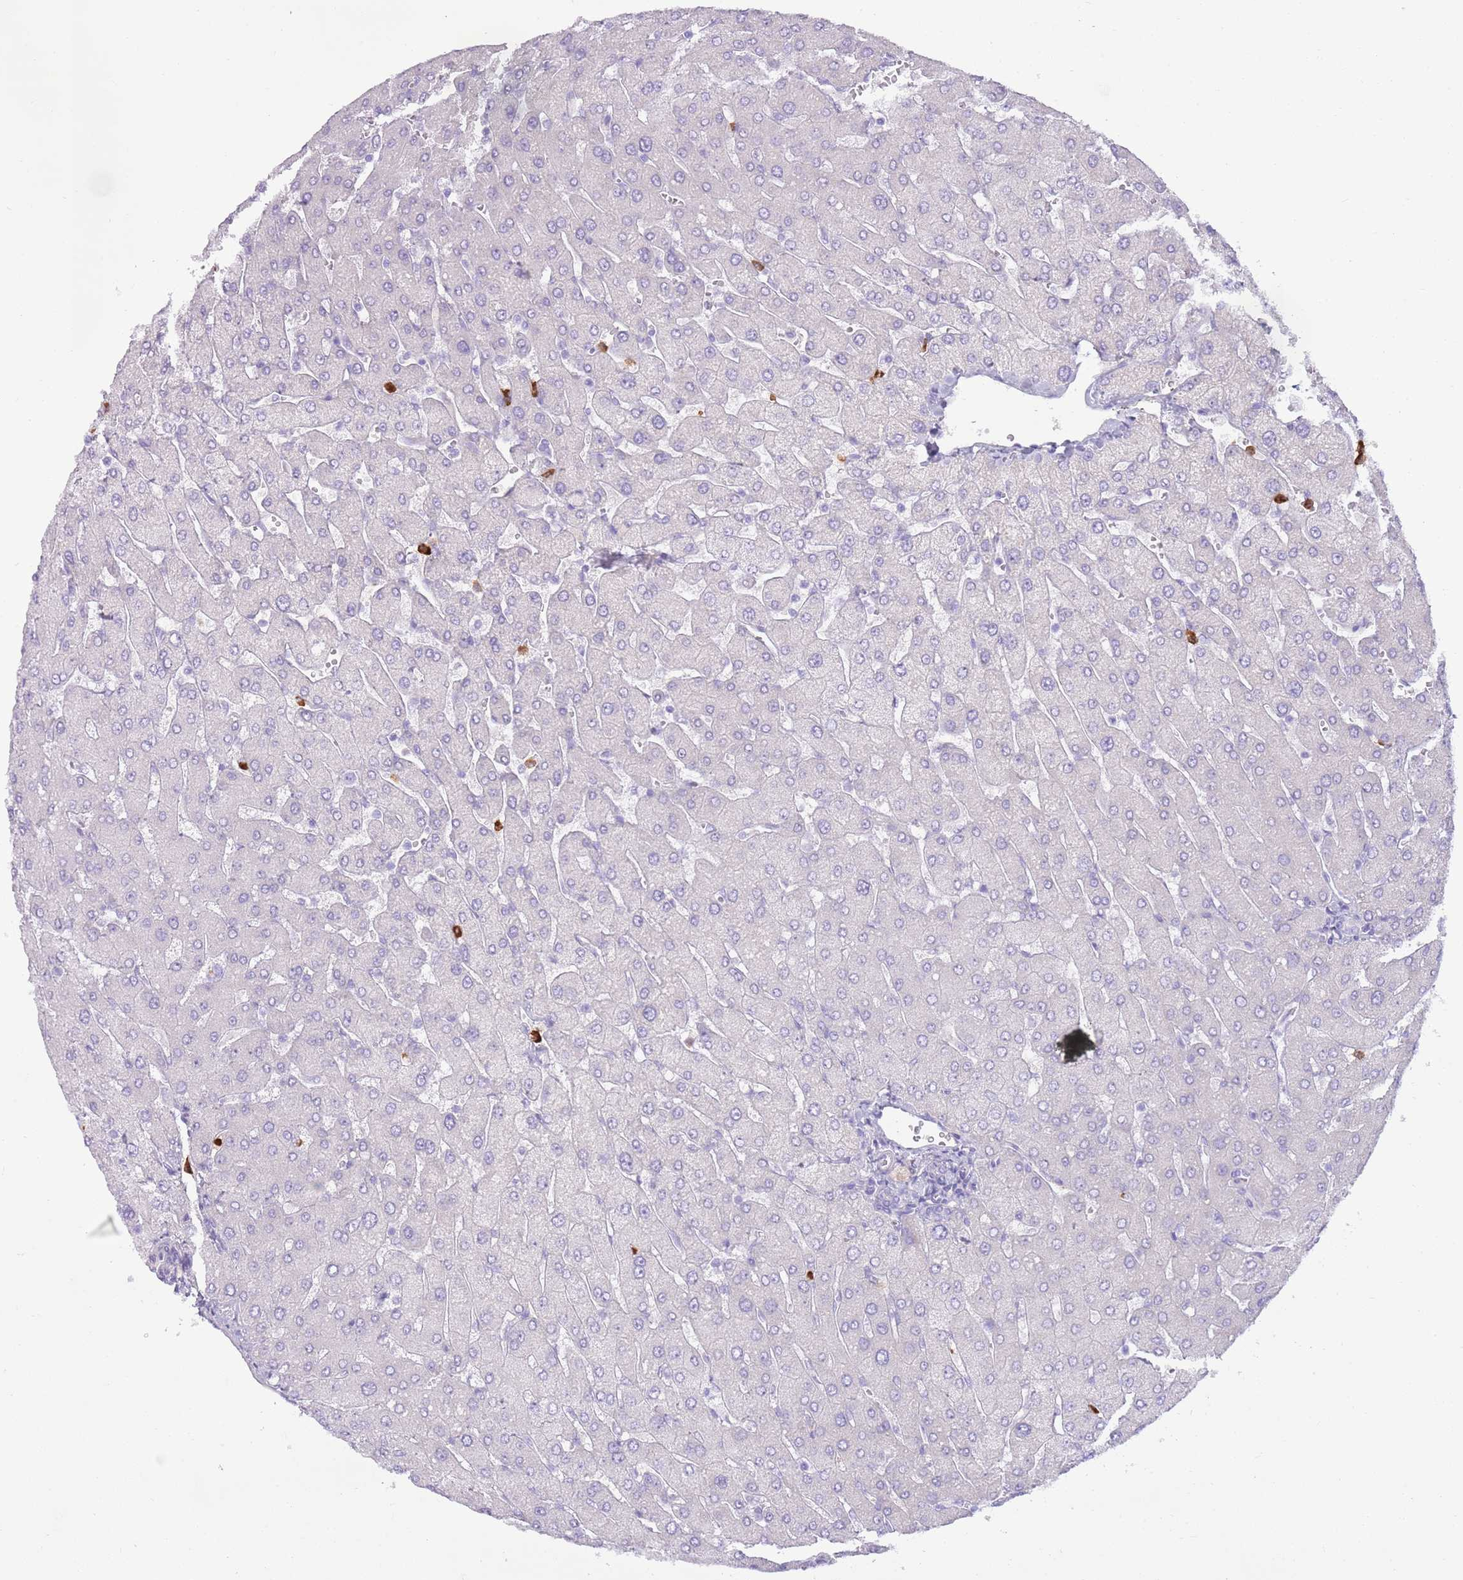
{"staining": {"intensity": "negative", "quantity": "none", "location": "none"}, "tissue": "liver", "cell_type": "Cholangiocytes", "image_type": "normal", "snomed": [{"axis": "morphology", "description": "Normal tissue, NOS"}, {"axis": "topography", "description": "Liver"}], "caption": "Immunohistochemistry of benign human liver demonstrates no expression in cholangiocytes. (Brightfield microscopy of DAB (3,3'-diaminobenzidine) immunohistochemistry at high magnification).", "gene": "CD177", "patient": {"sex": "male", "age": 55}}